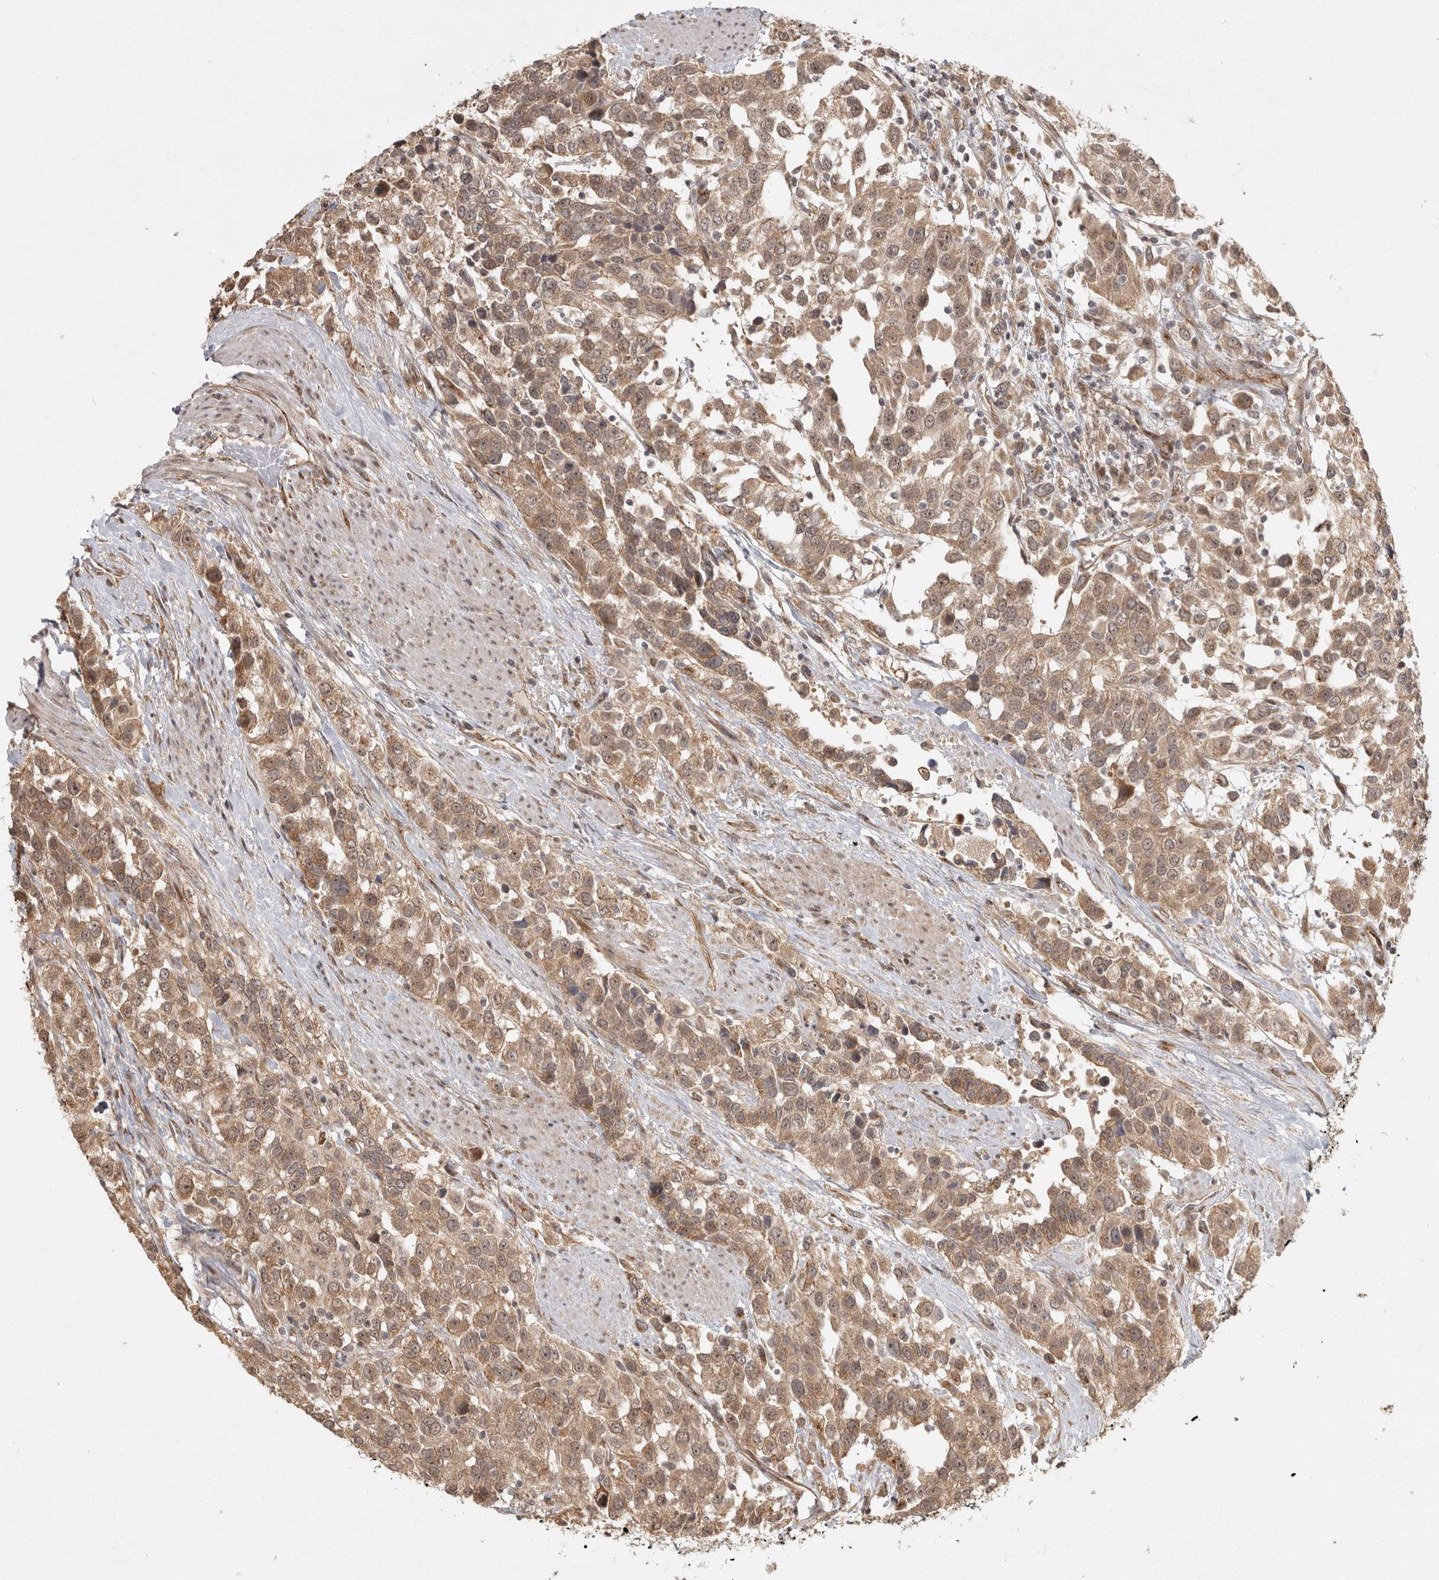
{"staining": {"intensity": "moderate", "quantity": ">75%", "location": "cytoplasmic/membranous"}, "tissue": "urothelial cancer", "cell_type": "Tumor cells", "image_type": "cancer", "snomed": [{"axis": "morphology", "description": "Urothelial carcinoma, High grade"}, {"axis": "topography", "description": "Urinary bladder"}], "caption": "Approximately >75% of tumor cells in urothelial carcinoma (high-grade) reveal moderate cytoplasmic/membranous protein expression as visualized by brown immunohistochemical staining.", "gene": "CAMSAP2", "patient": {"sex": "female", "age": 80}}